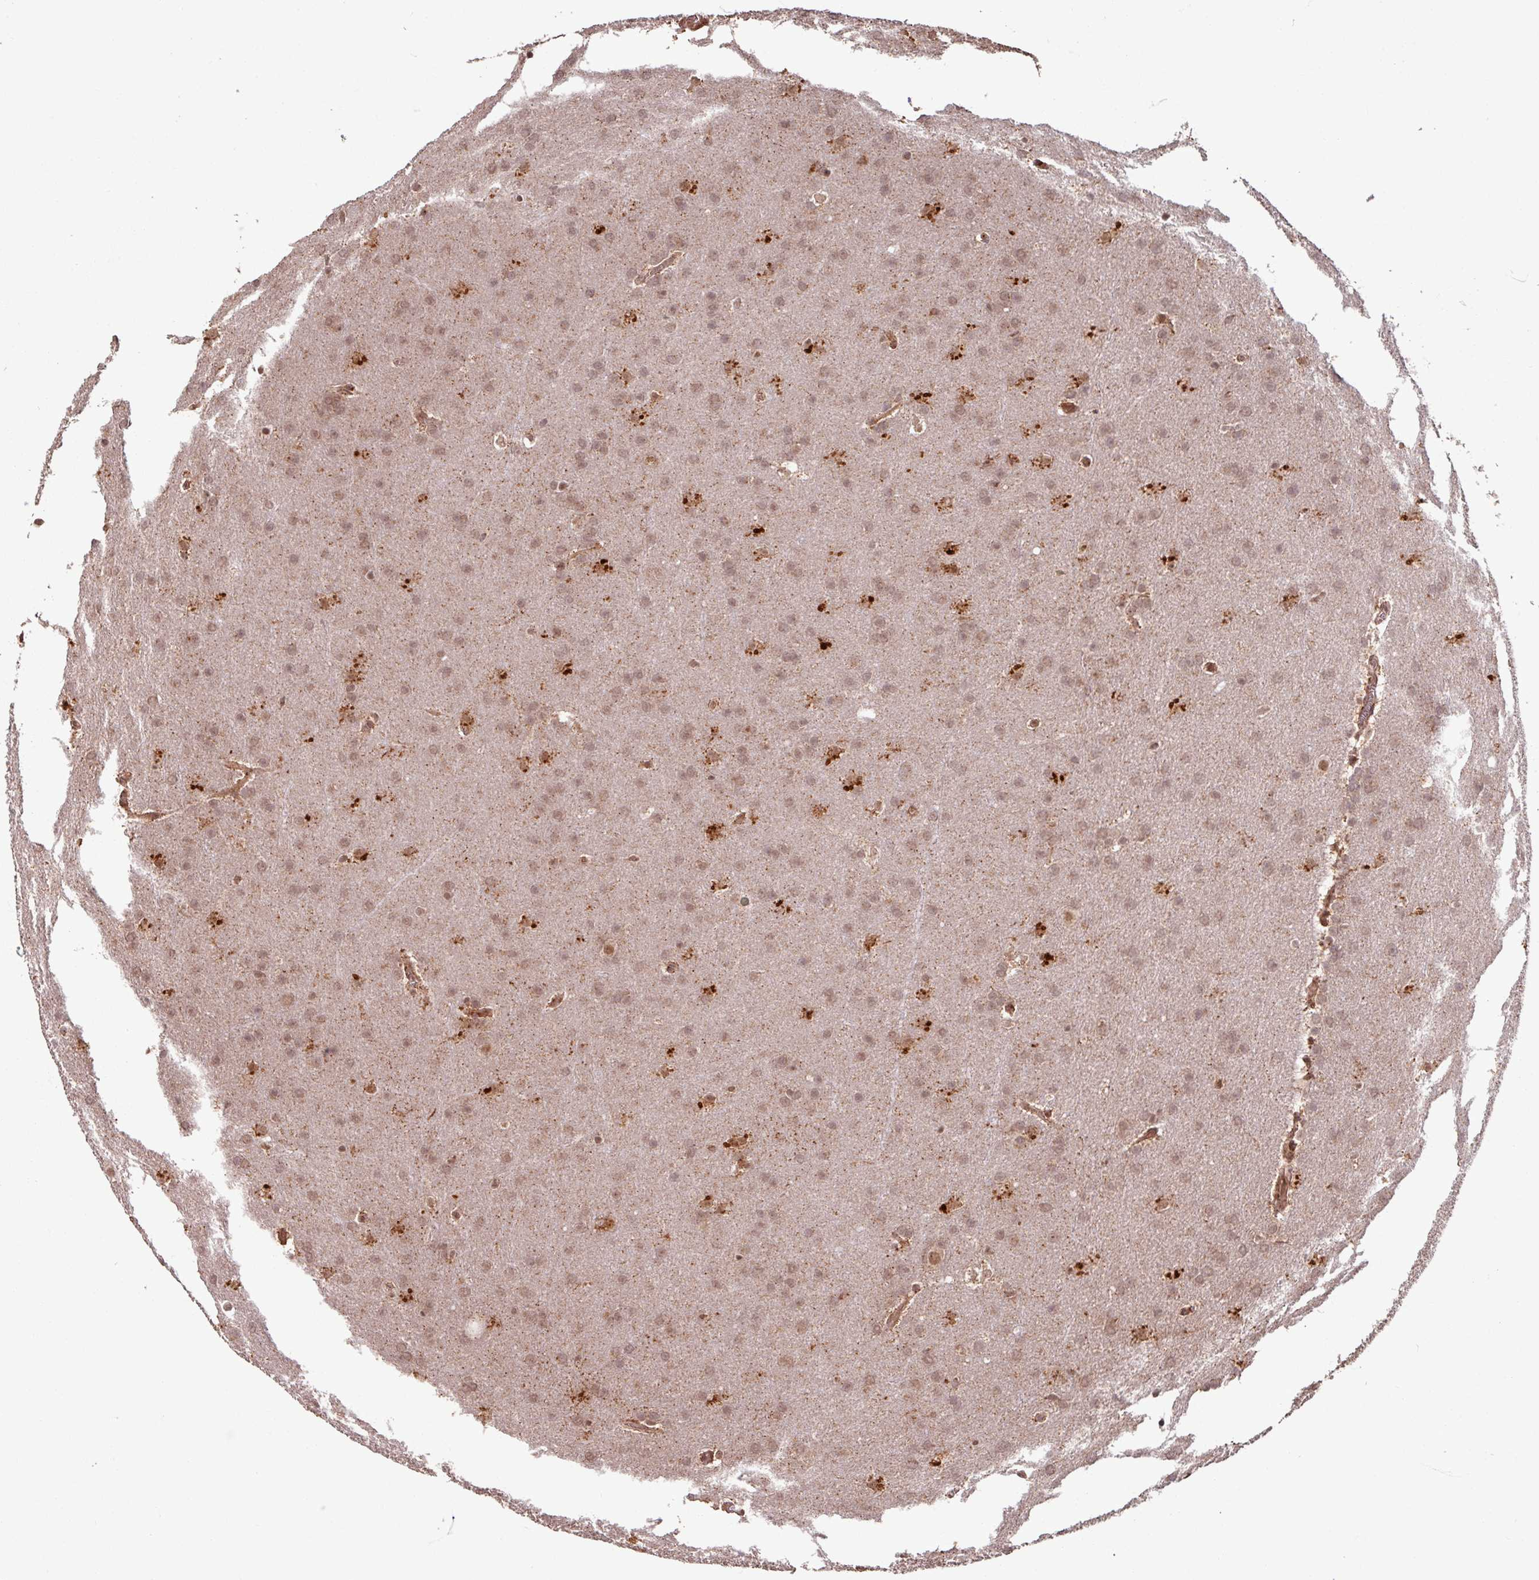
{"staining": {"intensity": "weak", "quantity": ">75%", "location": "nuclear"}, "tissue": "glioma", "cell_type": "Tumor cells", "image_type": "cancer", "snomed": [{"axis": "morphology", "description": "Glioma, malignant, Low grade"}, {"axis": "topography", "description": "Brain"}], "caption": "Protein staining of glioma tissue shows weak nuclear expression in about >75% of tumor cells. (DAB = brown stain, brightfield microscopy at high magnification).", "gene": "OR6B1", "patient": {"sex": "female", "age": 32}}